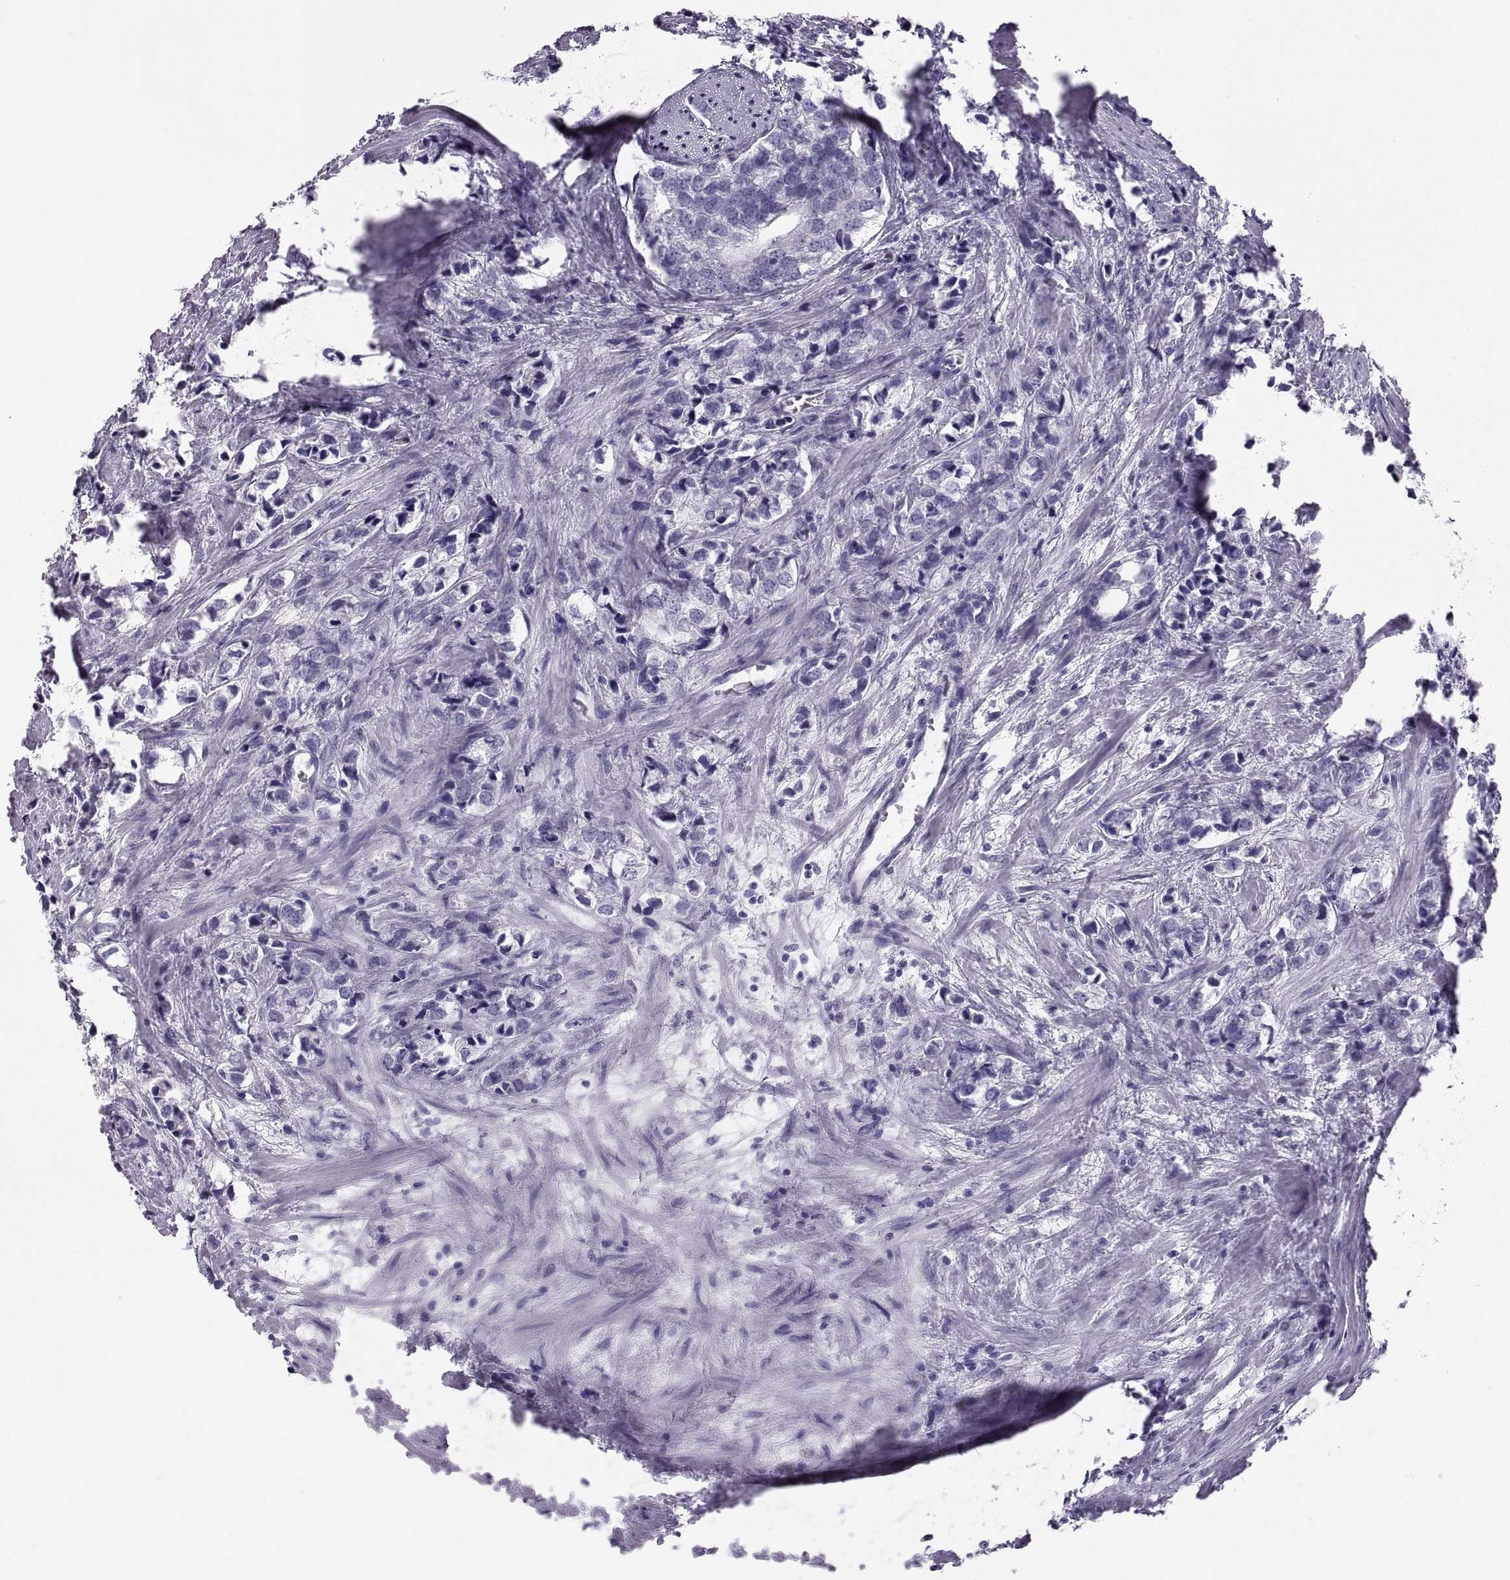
{"staining": {"intensity": "negative", "quantity": "none", "location": "none"}, "tissue": "prostate cancer", "cell_type": "Tumor cells", "image_type": "cancer", "snomed": [{"axis": "morphology", "description": "Adenocarcinoma, NOS"}, {"axis": "topography", "description": "Prostate and seminal vesicle, NOS"}], "caption": "DAB immunohistochemical staining of prostate adenocarcinoma exhibits no significant positivity in tumor cells.", "gene": "PAX2", "patient": {"sex": "male", "age": 63}}